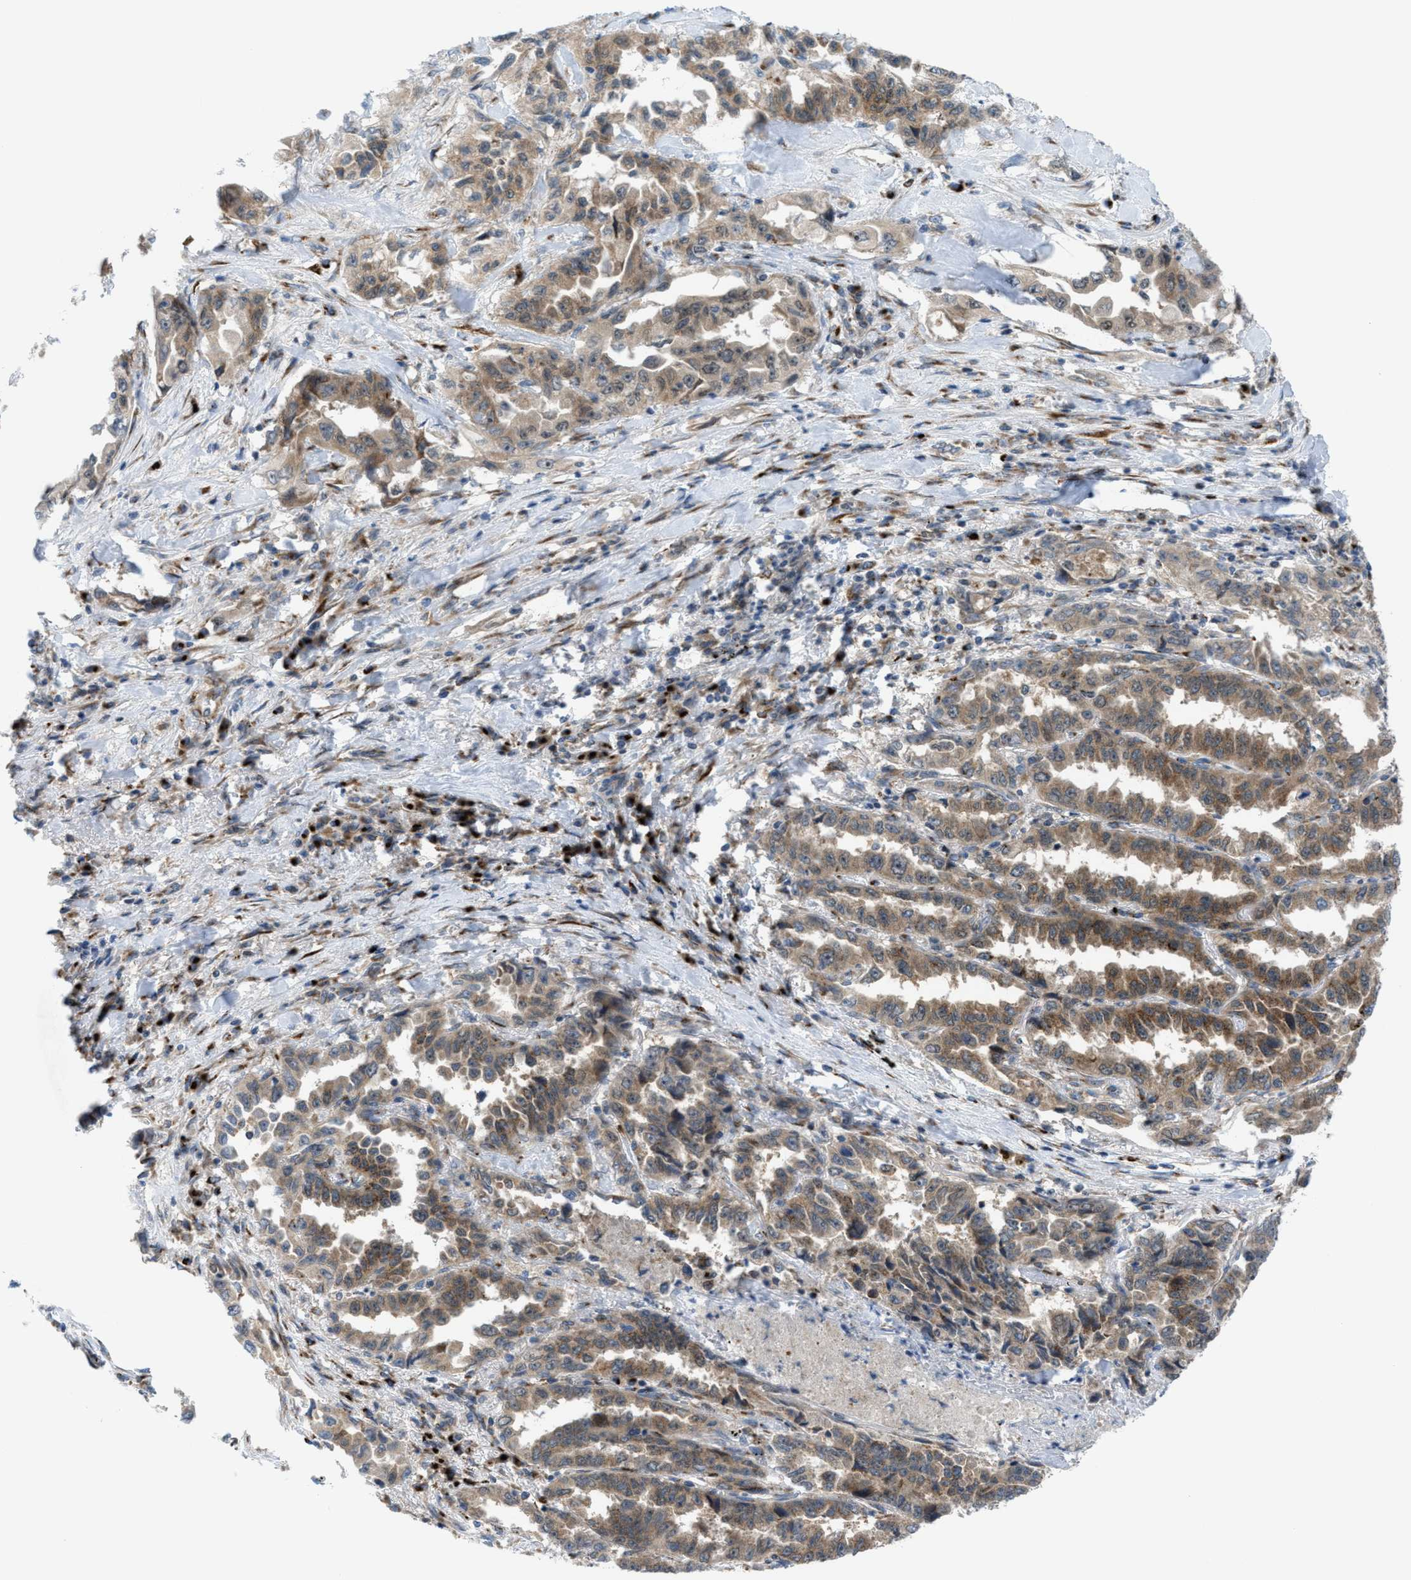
{"staining": {"intensity": "weak", "quantity": ">75%", "location": "cytoplasmic/membranous"}, "tissue": "lung cancer", "cell_type": "Tumor cells", "image_type": "cancer", "snomed": [{"axis": "morphology", "description": "Adenocarcinoma, NOS"}, {"axis": "topography", "description": "Lung"}], "caption": "DAB immunohistochemical staining of adenocarcinoma (lung) shows weak cytoplasmic/membranous protein staining in about >75% of tumor cells.", "gene": "SLC38A10", "patient": {"sex": "female", "age": 51}}